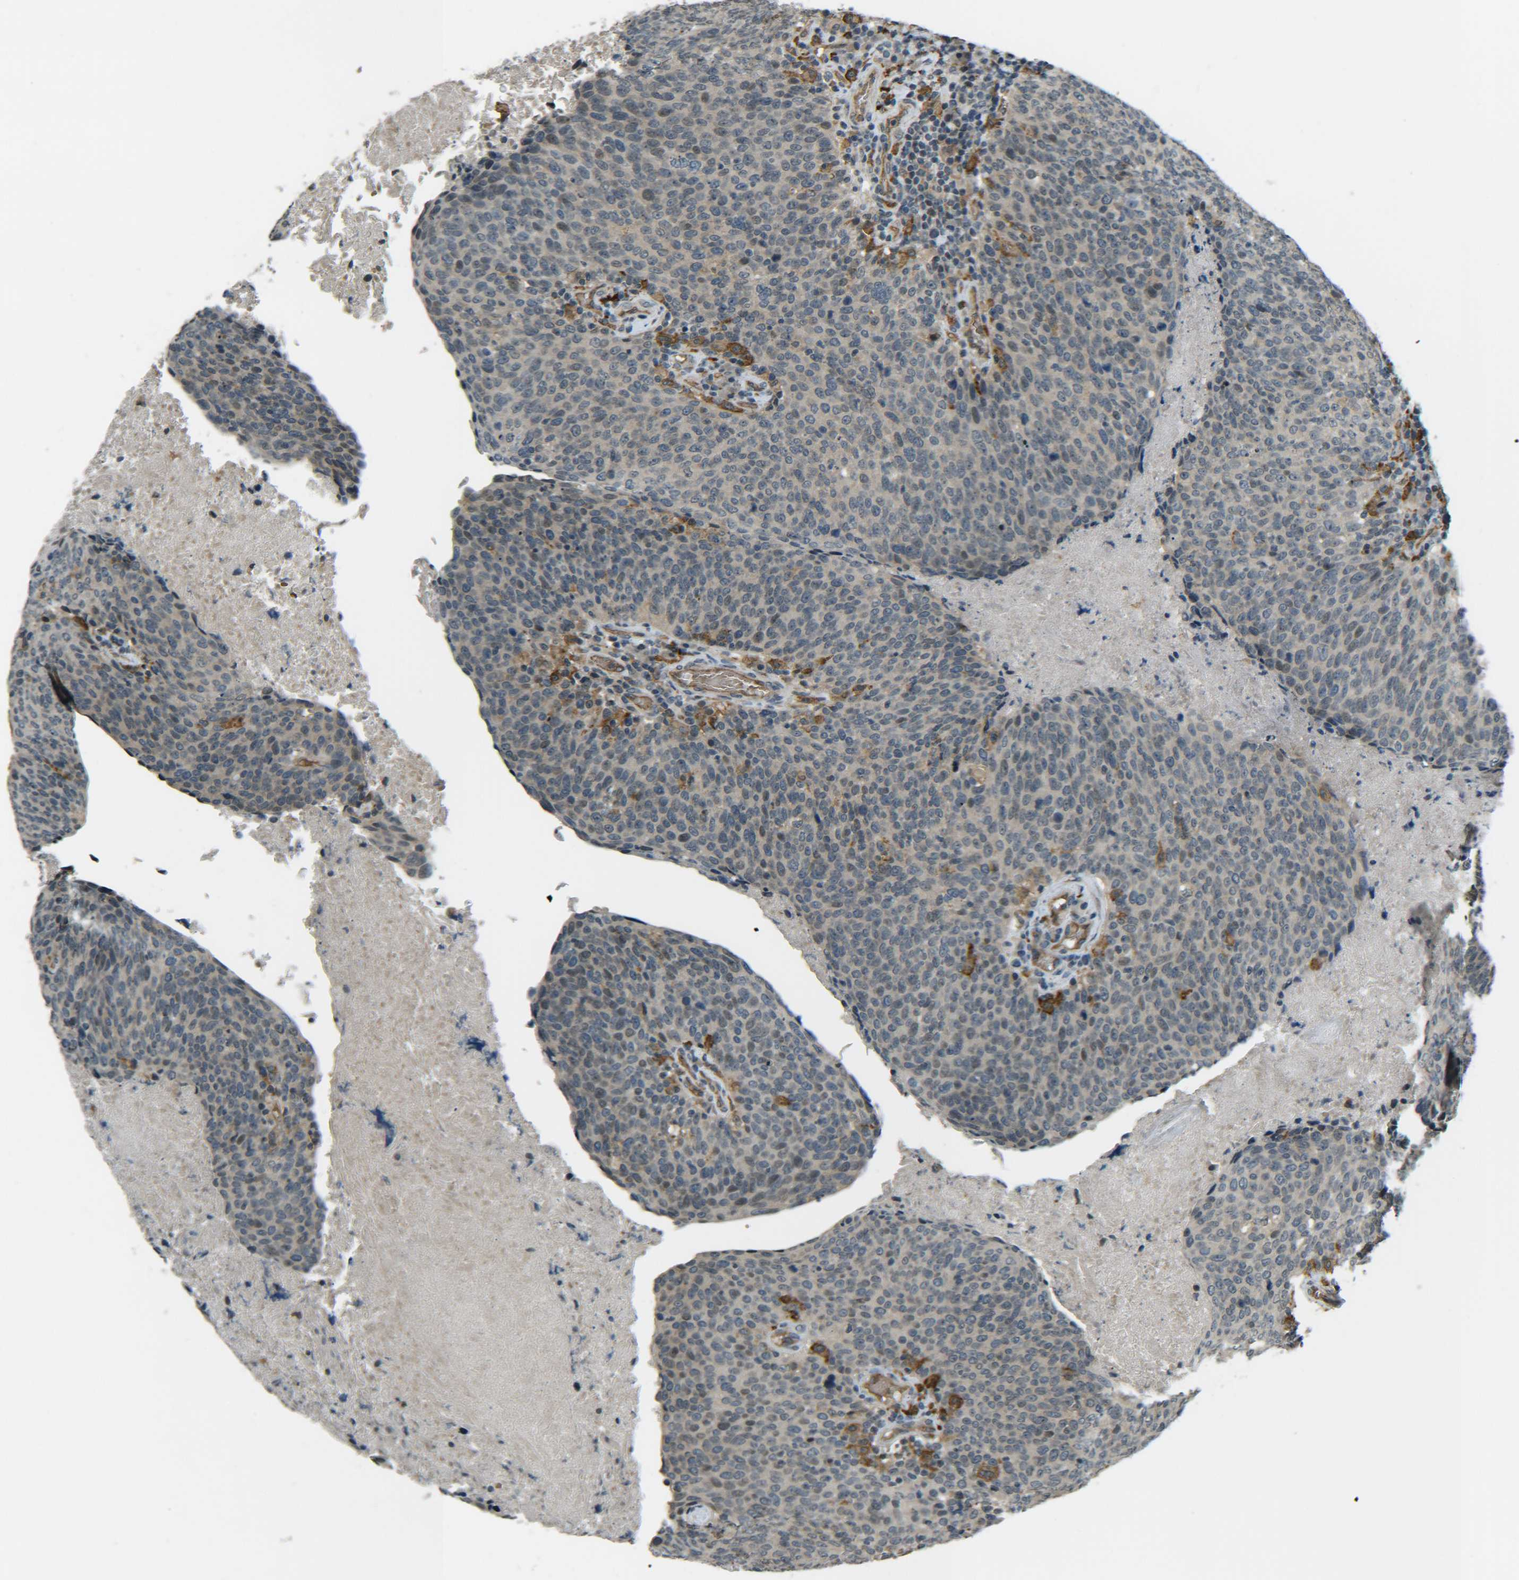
{"staining": {"intensity": "weak", "quantity": "25%-75%", "location": "nuclear"}, "tissue": "head and neck cancer", "cell_type": "Tumor cells", "image_type": "cancer", "snomed": [{"axis": "morphology", "description": "Squamous cell carcinoma, NOS"}, {"axis": "morphology", "description": "Squamous cell carcinoma, metastatic, NOS"}, {"axis": "topography", "description": "Lymph node"}, {"axis": "topography", "description": "Head-Neck"}], "caption": "Approximately 25%-75% of tumor cells in head and neck cancer (squamous cell carcinoma) demonstrate weak nuclear protein positivity as visualized by brown immunohistochemical staining.", "gene": "DAB2", "patient": {"sex": "male", "age": 62}}